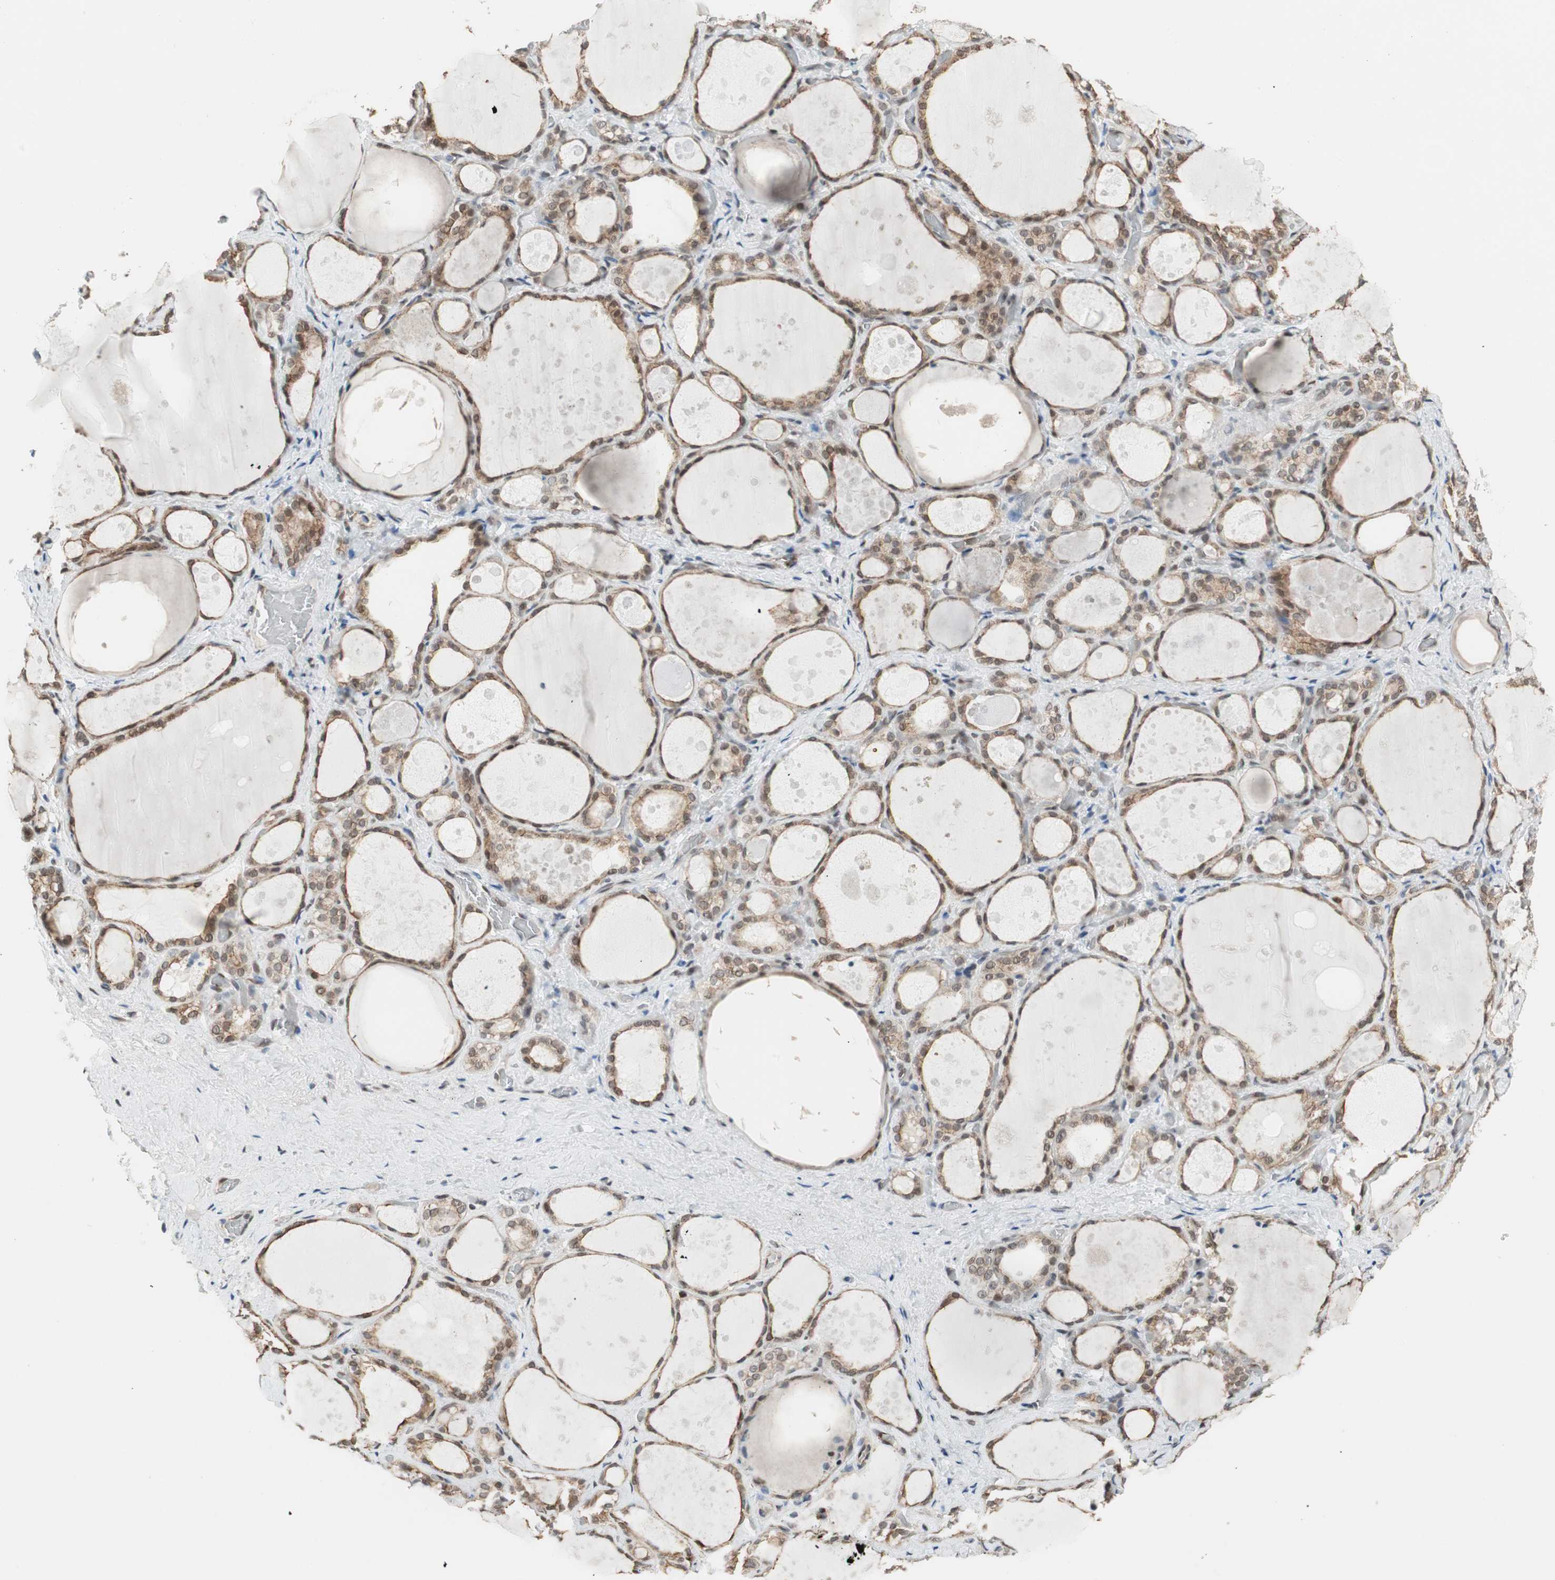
{"staining": {"intensity": "moderate", "quantity": ">75%", "location": "cytoplasmic/membranous,nuclear"}, "tissue": "thyroid gland", "cell_type": "Glandular cells", "image_type": "normal", "snomed": [{"axis": "morphology", "description": "Normal tissue, NOS"}, {"axis": "topography", "description": "Thyroid gland"}], "caption": "An immunohistochemistry (IHC) micrograph of benign tissue is shown. Protein staining in brown highlights moderate cytoplasmic/membranous,nuclear positivity in thyroid gland within glandular cells.", "gene": "ZBTB17", "patient": {"sex": "female", "age": 75}}